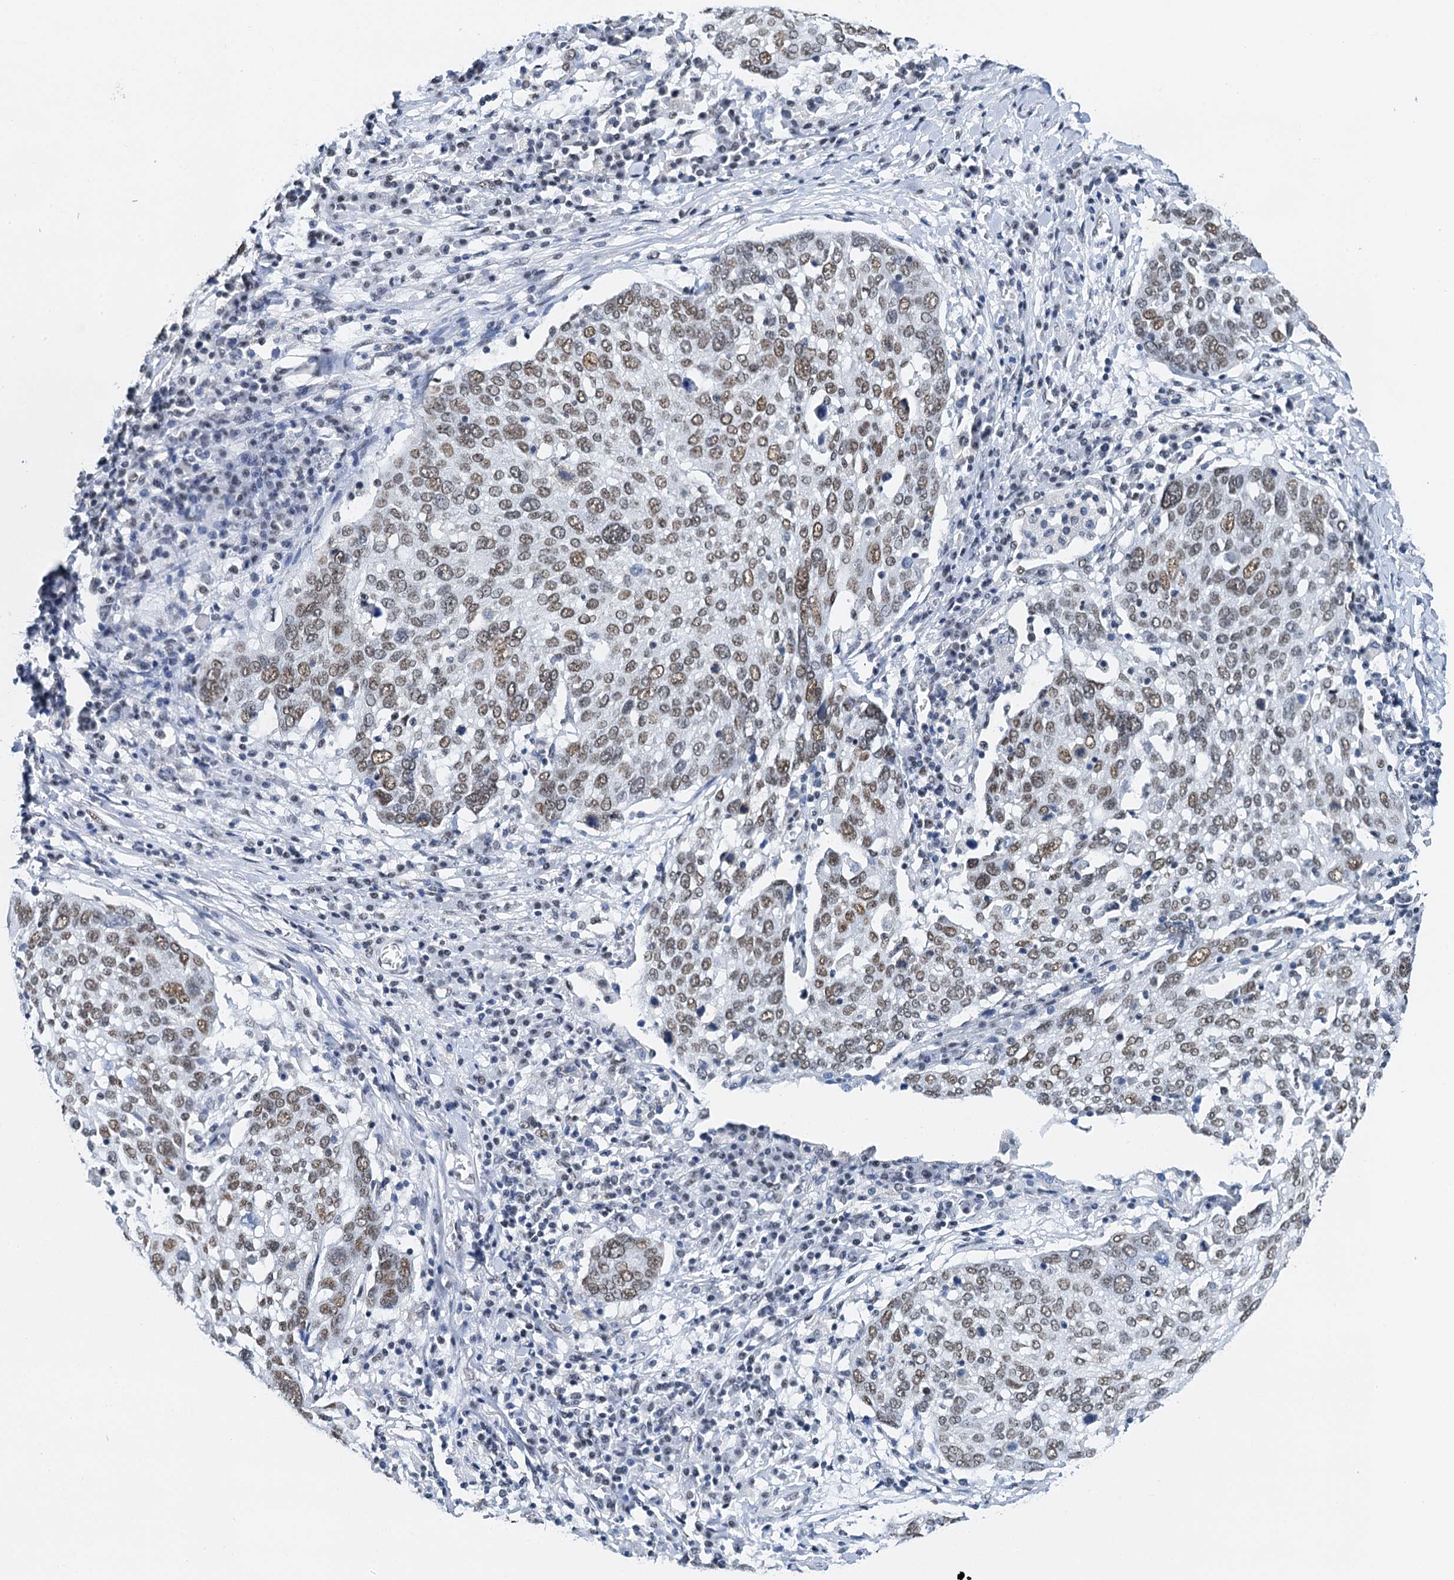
{"staining": {"intensity": "moderate", "quantity": ">75%", "location": "nuclear"}, "tissue": "lung cancer", "cell_type": "Tumor cells", "image_type": "cancer", "snomed": [{"axis": "morphology", "description": "Squamous cell carcinoma, NOS"}, {"axis": "topography", "description": "Lung"}], "caption": "This micrograph exhibits squamous cell carcinoma (lung) stained with IHC to label a protein in brown. The nuclear of tumor cells show moderate positivity for the protein. Nuclei are counter-stained blue.", "gene": "SLTM", "patient": {"sex": "male", "age": 65}}